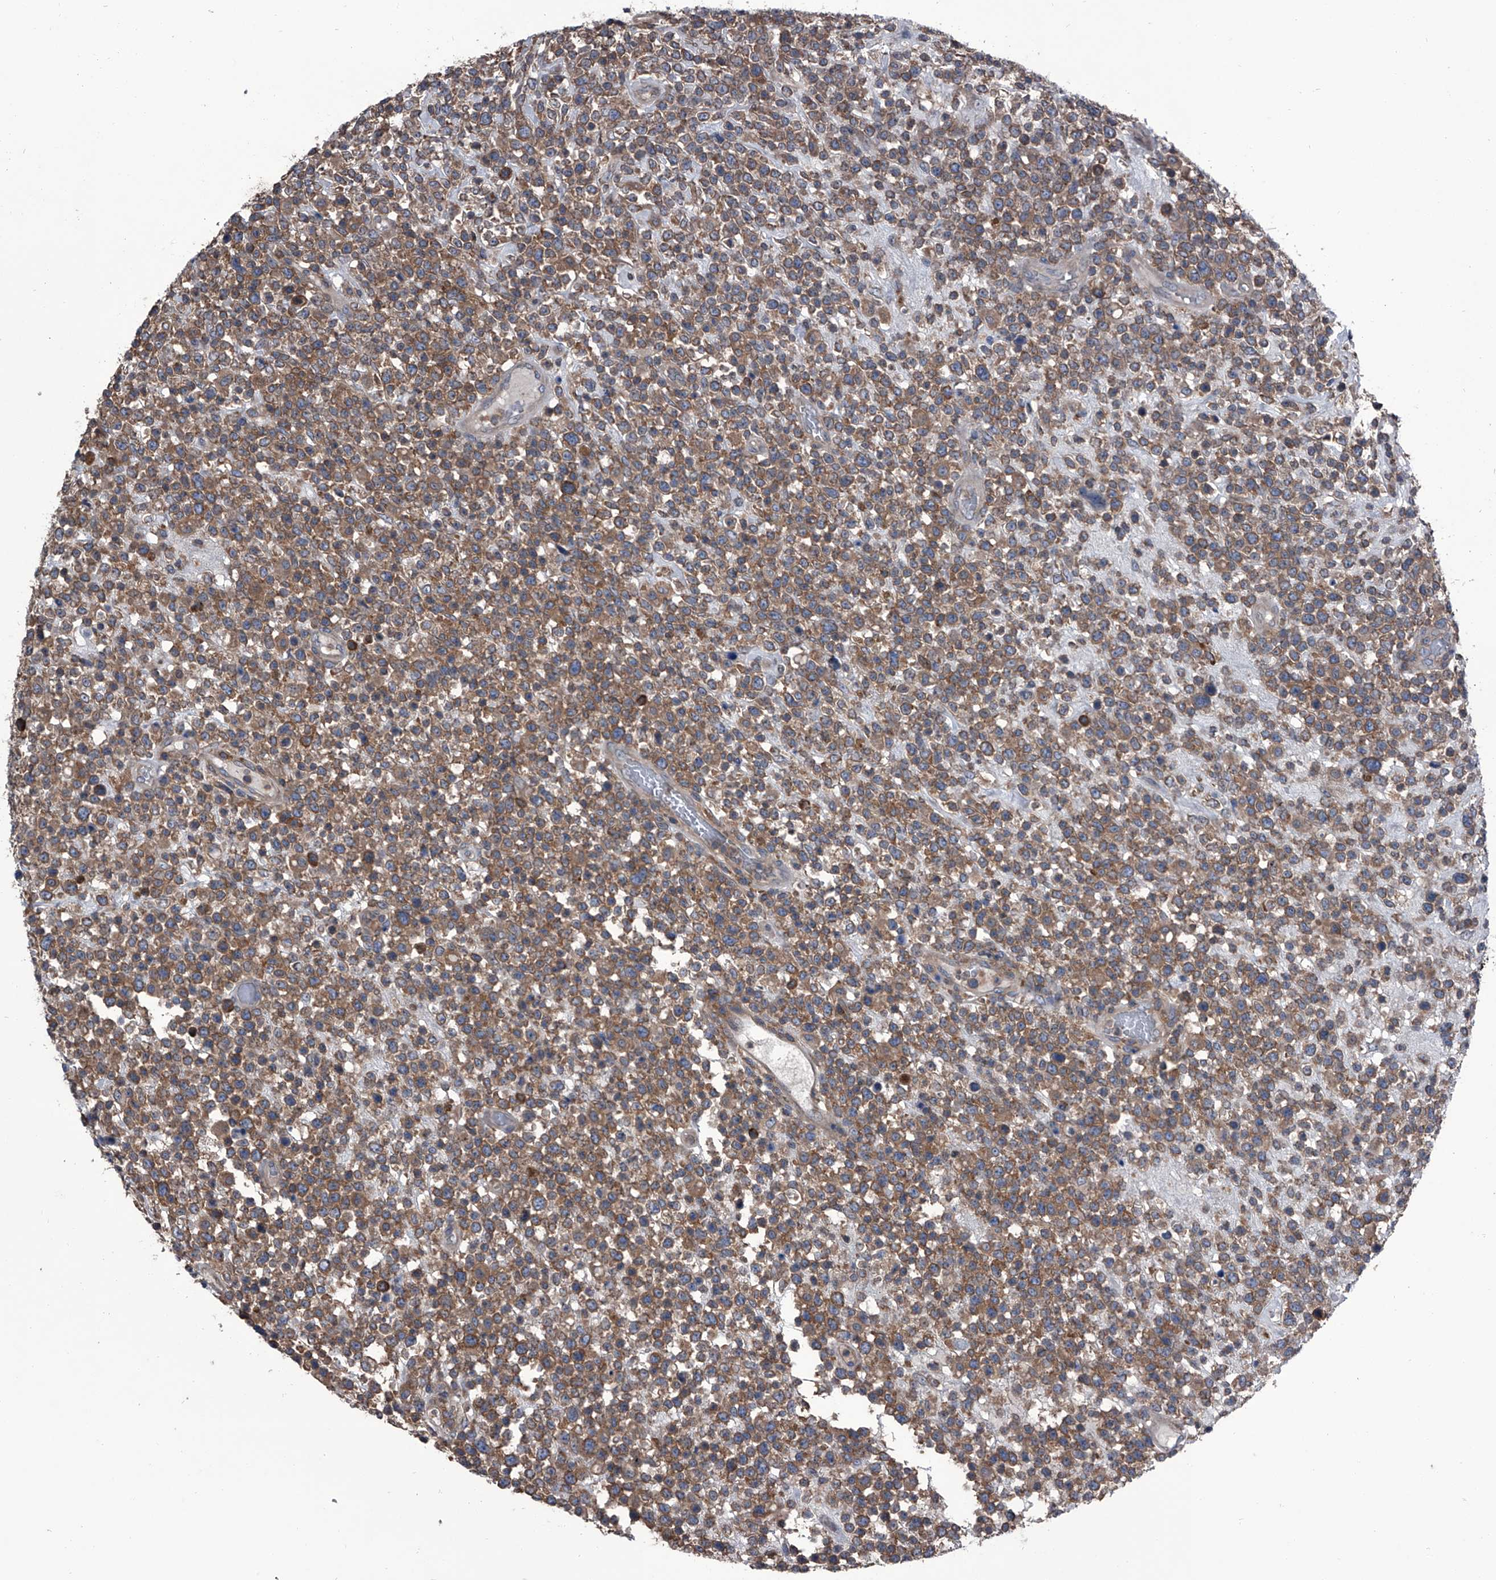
{"staining": {"intensity": "moderate", "quantity": ">75%", "location": "cytoplasmic/membranous"}, "tissue": "lymphoma", "cell_type": "Tumor cells", "image_type": "cancer", "snomed": [{"axis": "morphology", "description": "Malignant lymphoma, non-Hodgkin's type, High grade"}, {"axis": "topography", "description": "Colon"}], "caption": "Malignant lymphoma, non-Hodgkin's type (high-grade) was stained to show a protein in brown. There is medium levels of moderate cytoplasmic/membranous expression in about >75% of tumor cells.", "gene": "PIP5K1A", "patient": {"sex": "female", "age": 53}}